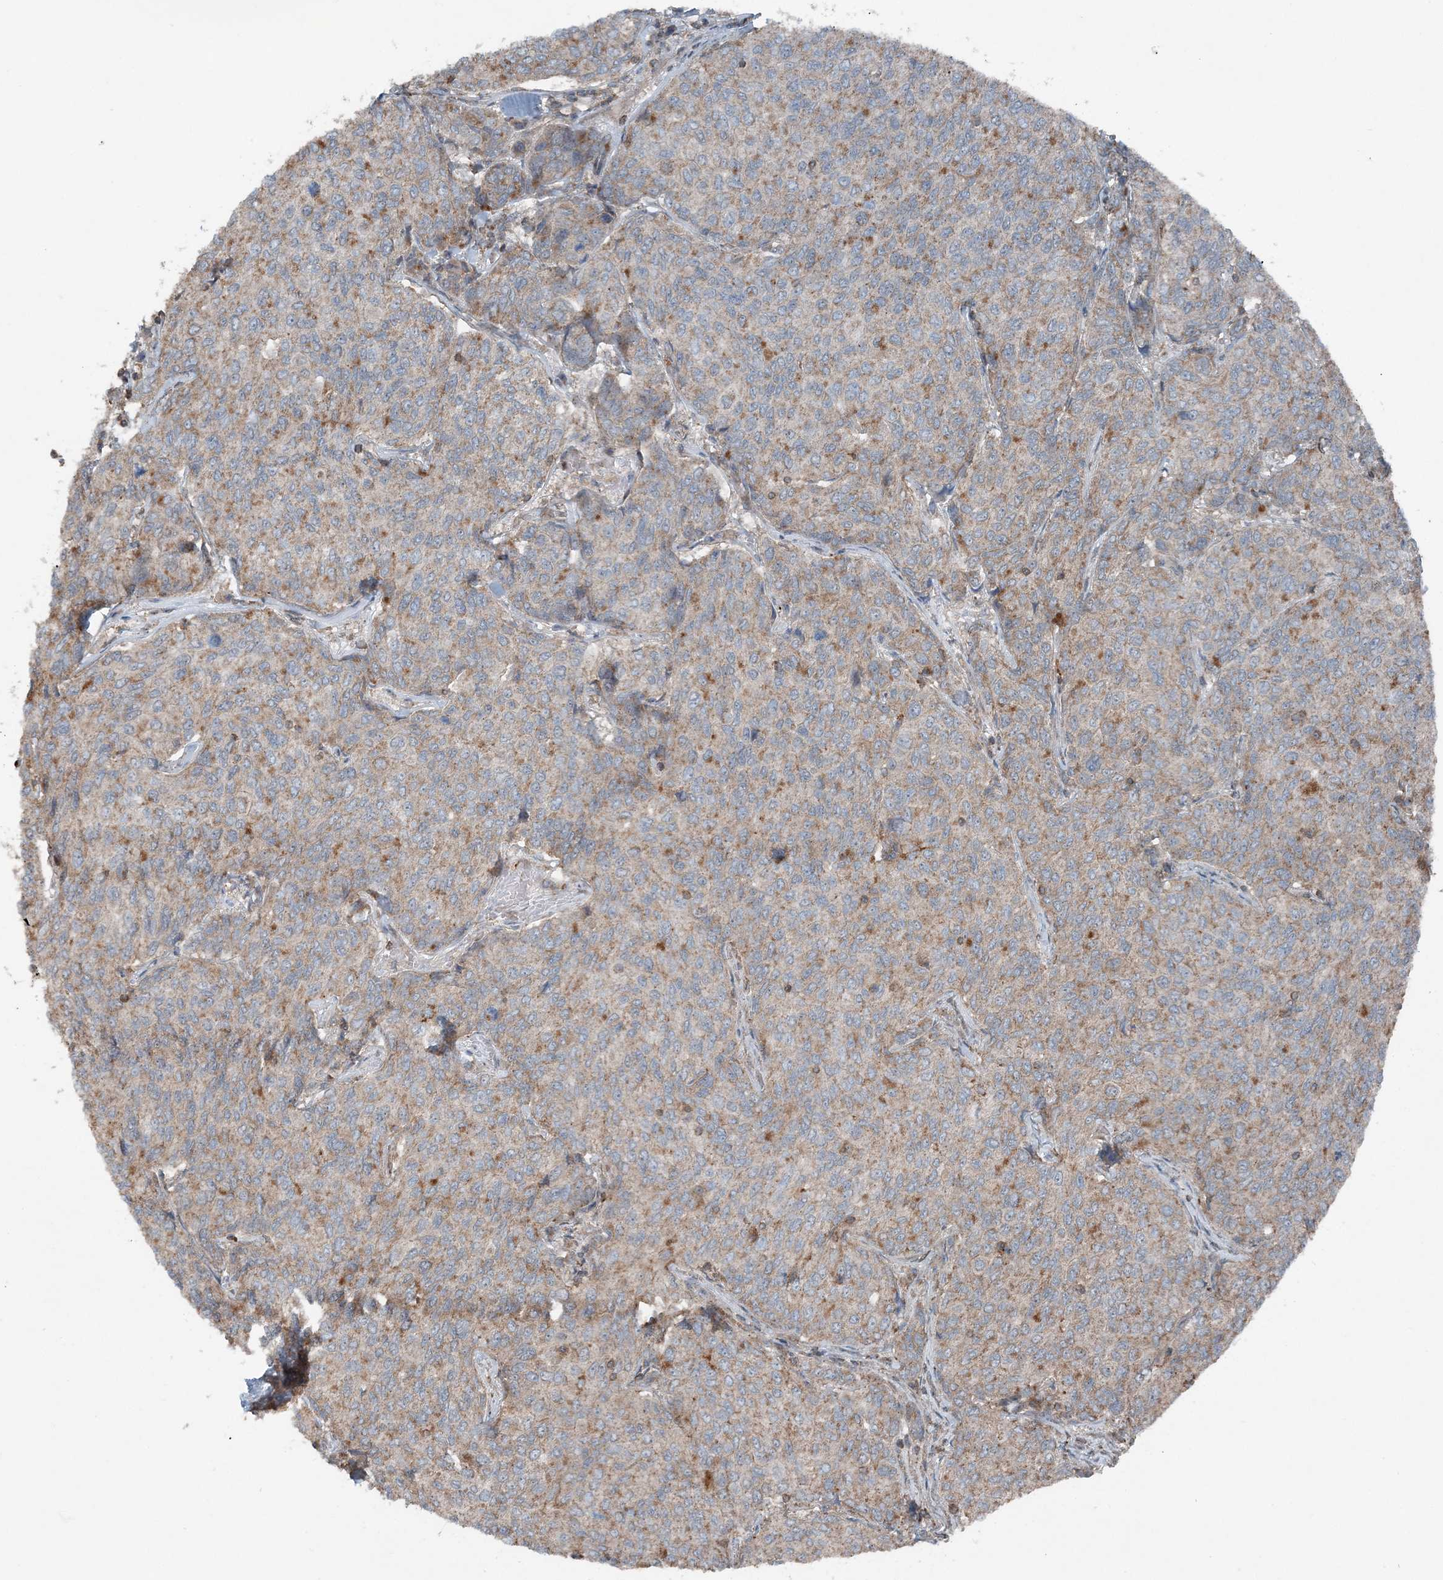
{"staining": {"intensity": "moderate", "quantity": "25%-75%", "location": "cytoplasmic/membranous"}, "tissue": "breast cancer", "cell_type": "Tumor cells", "image_type": "cancer", "snomed": [{"axis": "morphology", "description": "Duct carcinoma"}, {"axis": "topography", "description": "Breast"}], "caption": "A brown stain shows moderate cytoplasmic/membranous positivity of a protein in human intraductal carcinoma (breast) tumor cells.", "gene": "KY", "patient": {"sex": "female", "age": 55}}